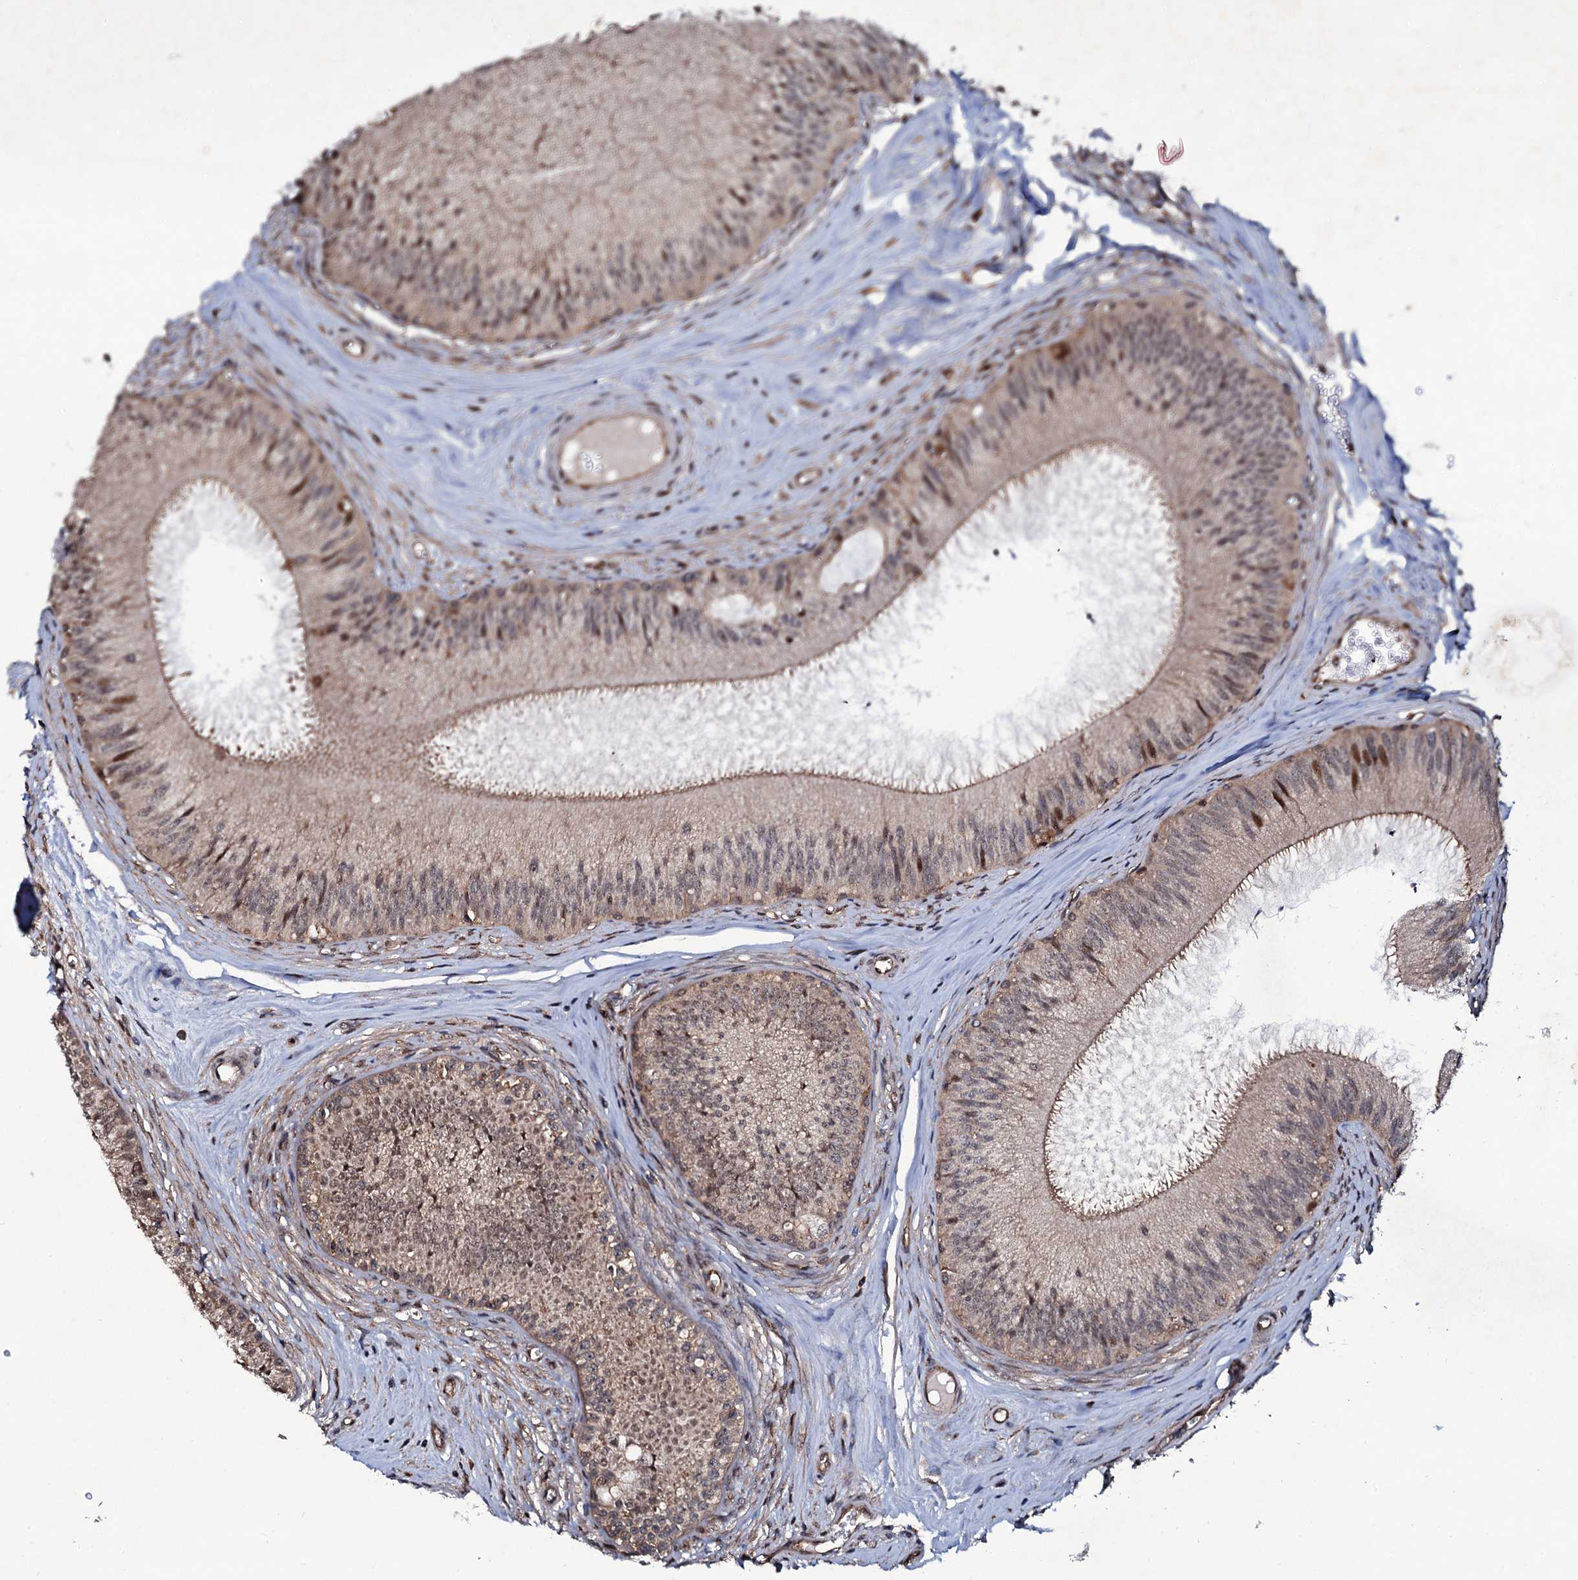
{"staining": {"intensity": "moderate", "quantity": "25%-75%", "location": "cytoplasmic/membranous,nuclear"}, "tissue": "epididymis", "cell_type": "Glandular cells", "image_type": "normal", "snomed": [{"axis": "morphology", "description": "Normal tissue, NOS"}, {"axis": "topography", "description": "Epididymis"}], "caption": "This is a histology image of IHC staining of normal epididymis, which shows moderate positivity in the cytoplasmic/membranous,nuclear of glandular cells.", "gene": "COG6", "patient": {"sex": "male", "age": 46}}